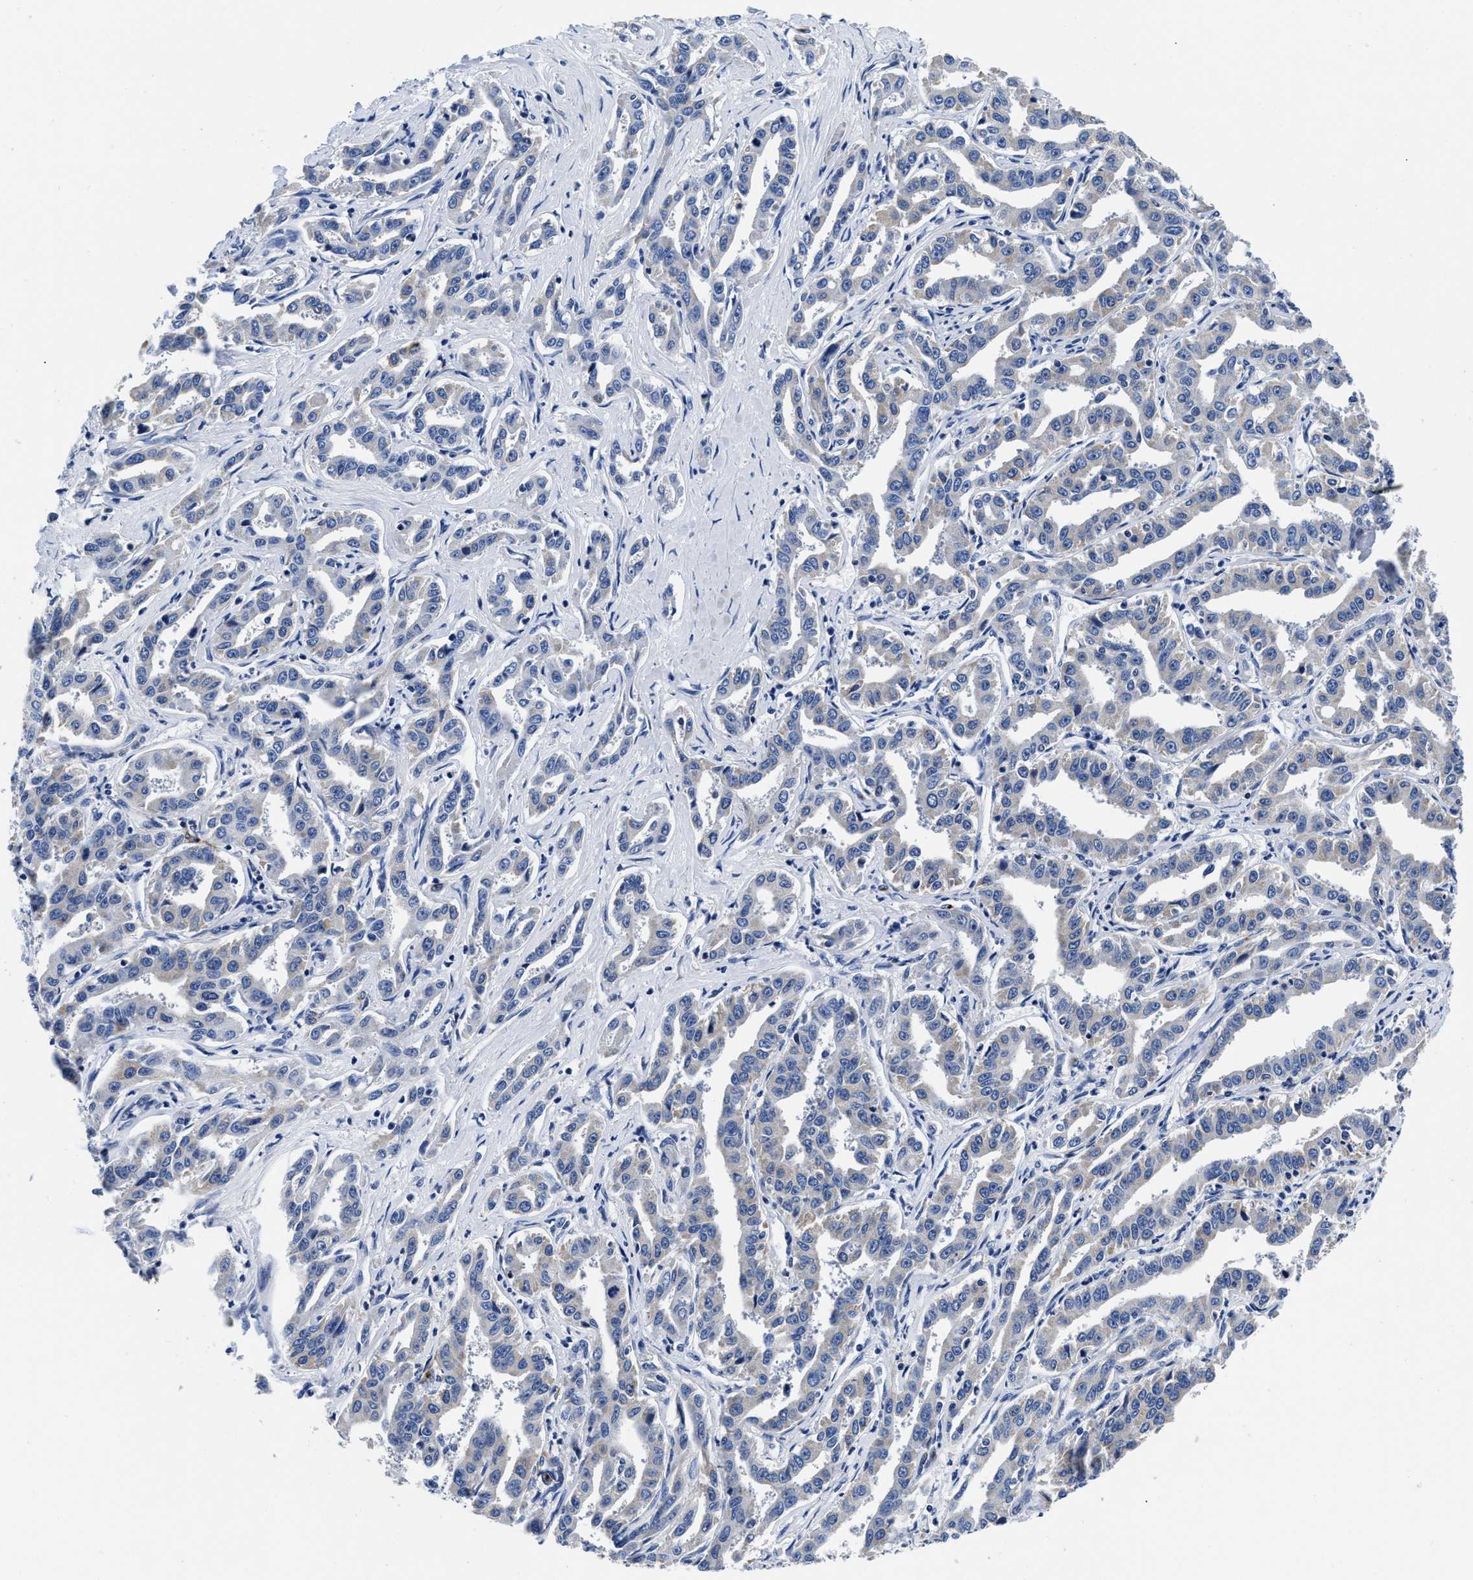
{"staining": {"intensity": "negative", "quantity": "none", "location": "none"}, "tissue": "liver cancer", "cell_type": "Tumor cells", "image_type": "cancer", "snomed": [{"axis": "morphology", "description": "Cholangiocarcinoma"}, {"axis": "topography", "description": "Liver"}], "caption": "Immunohistochemistry (IHC) micrograph of neoplastic tissue: human liver cancer stained with DAB (3,3'-diaminobenzidine) reveals no significant protein expression in tumor cells.", "gene": "SLC35F1", "patient": {"sex": "male", "age": 59}}